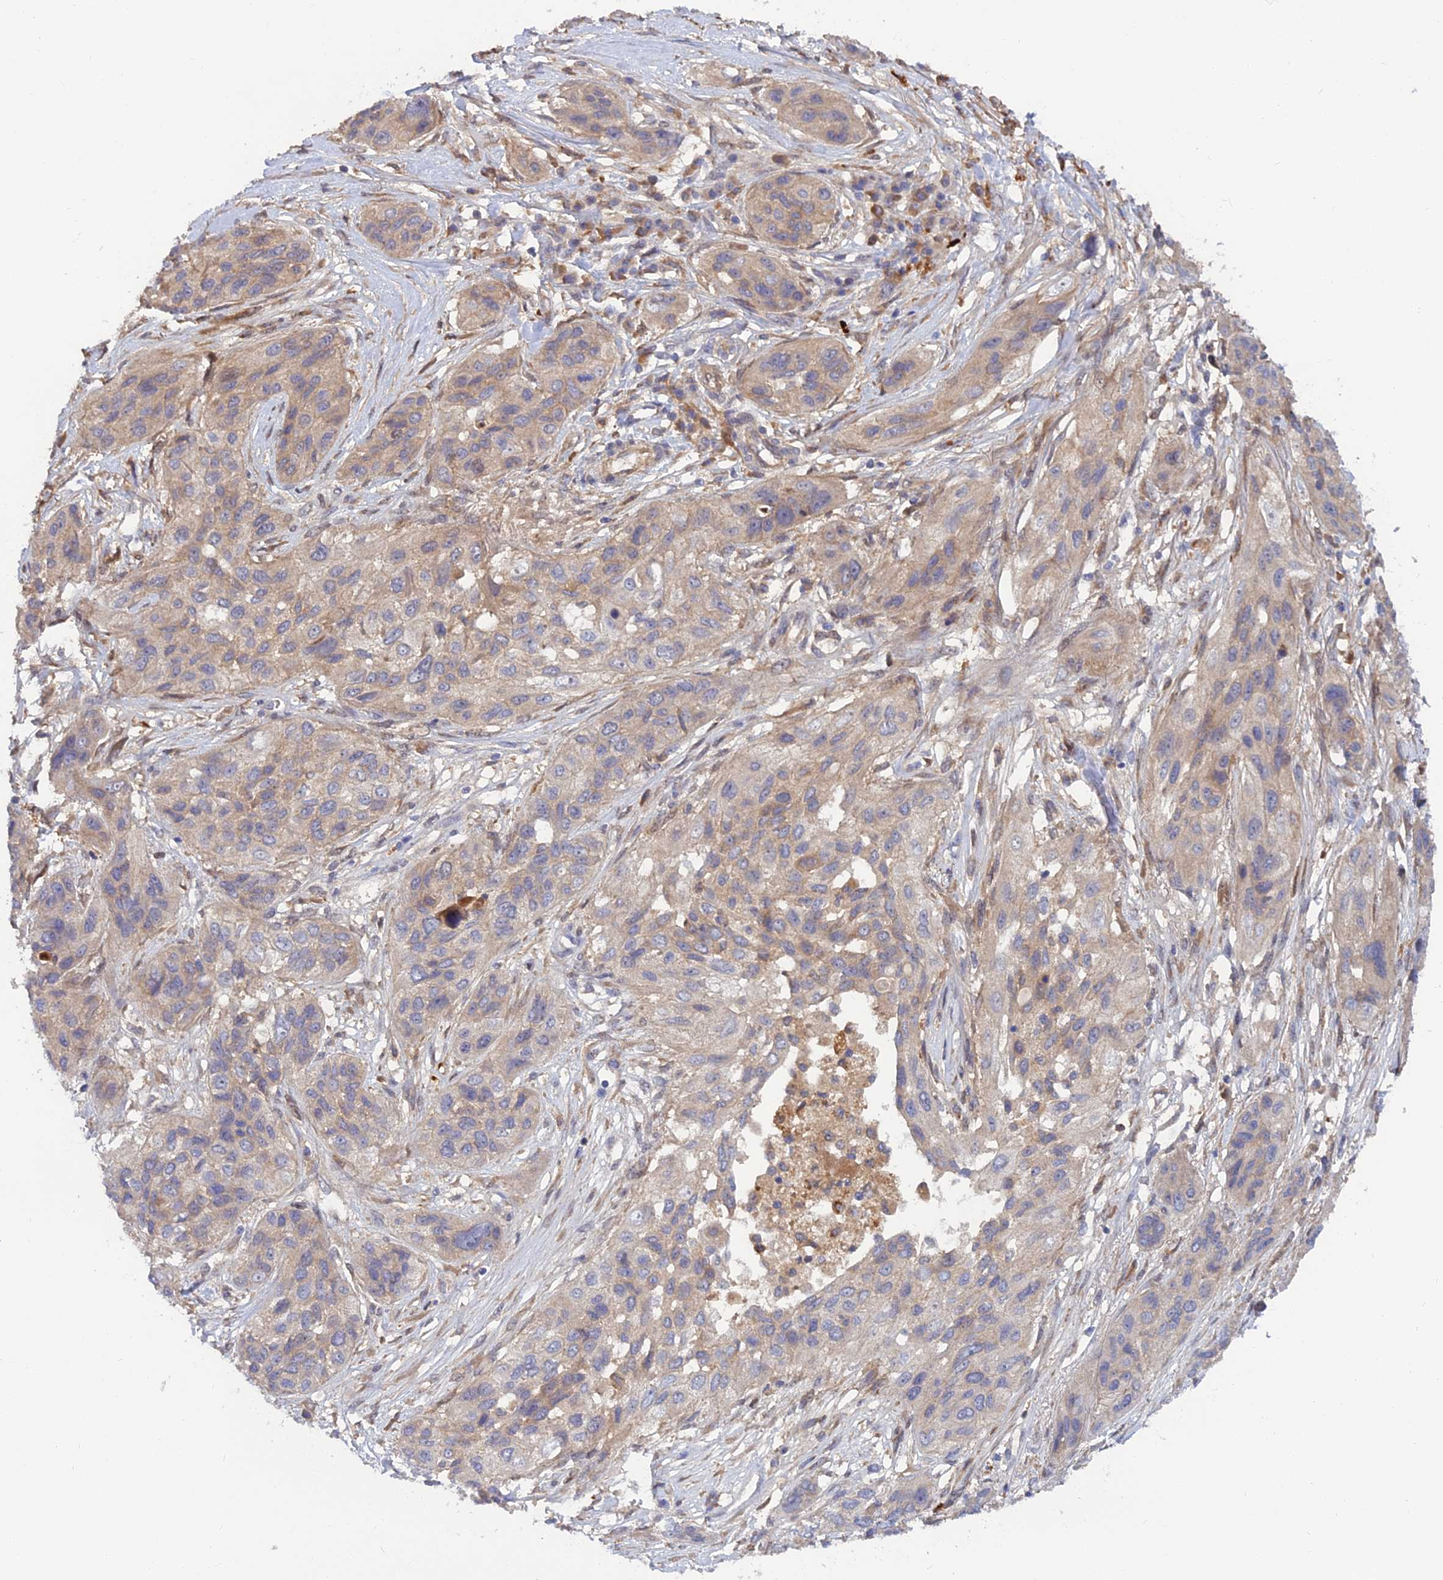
{"staining": {"intensity": "negative", "quantity": "none", "location": "none"}, "tissue": "lung cancer", "cell_type": "Tumor cells", "image_type": "cancer", "snomed": [{"axis": "morphology", "description": "Squamous cell carcinoma, NOS"}, {"axis": "topography", "description": "Lung"}], "caption": "The histopathology image demonstrates no significant staining in tumor cells of lung squamous cell carcinoma.", "gene": "FAM151B", "patient": {"sex": "female", "age": 70}}